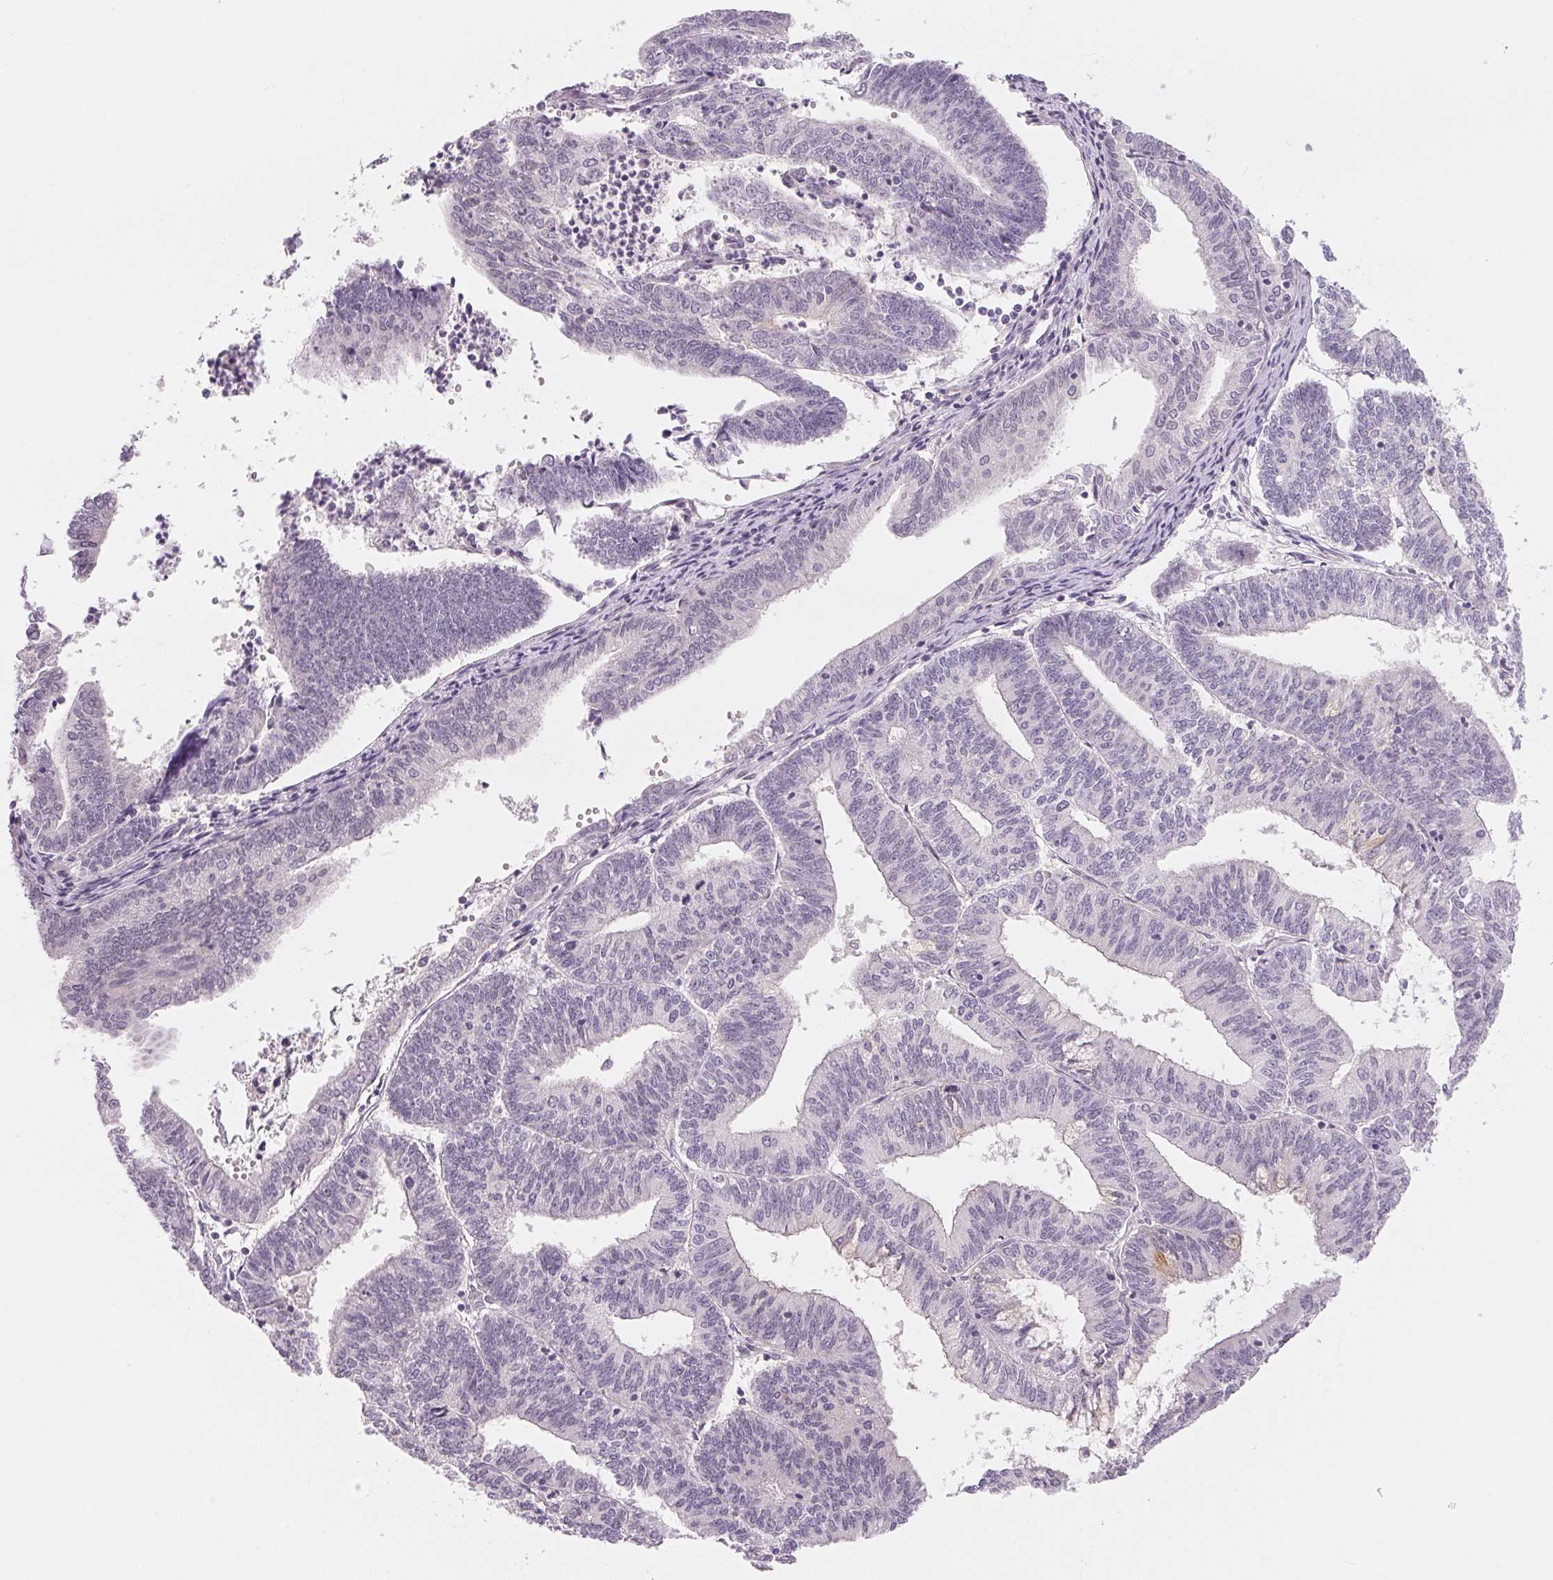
{"staining": {"intensity": "negative", "quantity": "none", "location": "none"}, "tissue": "endometrial cancer", "cell_type": "Tumor cells", "image_type": "cancer", "snomed": [{"axis": "morphology", "description": "Adenocarcinoma, NOS"}, {"axis": "topography", "description": "Endometrium"}], "caption": "The IHC image has no significant positivity in tumor cells of endometrial cancer (adenocarcinoma) tissue. (Brightfield microscopy of DAB (3,3'-diaminobenzidine) IHC at high magnification).", "gene": "CFC1", "patient": {"sex": "female", "age": 61}}